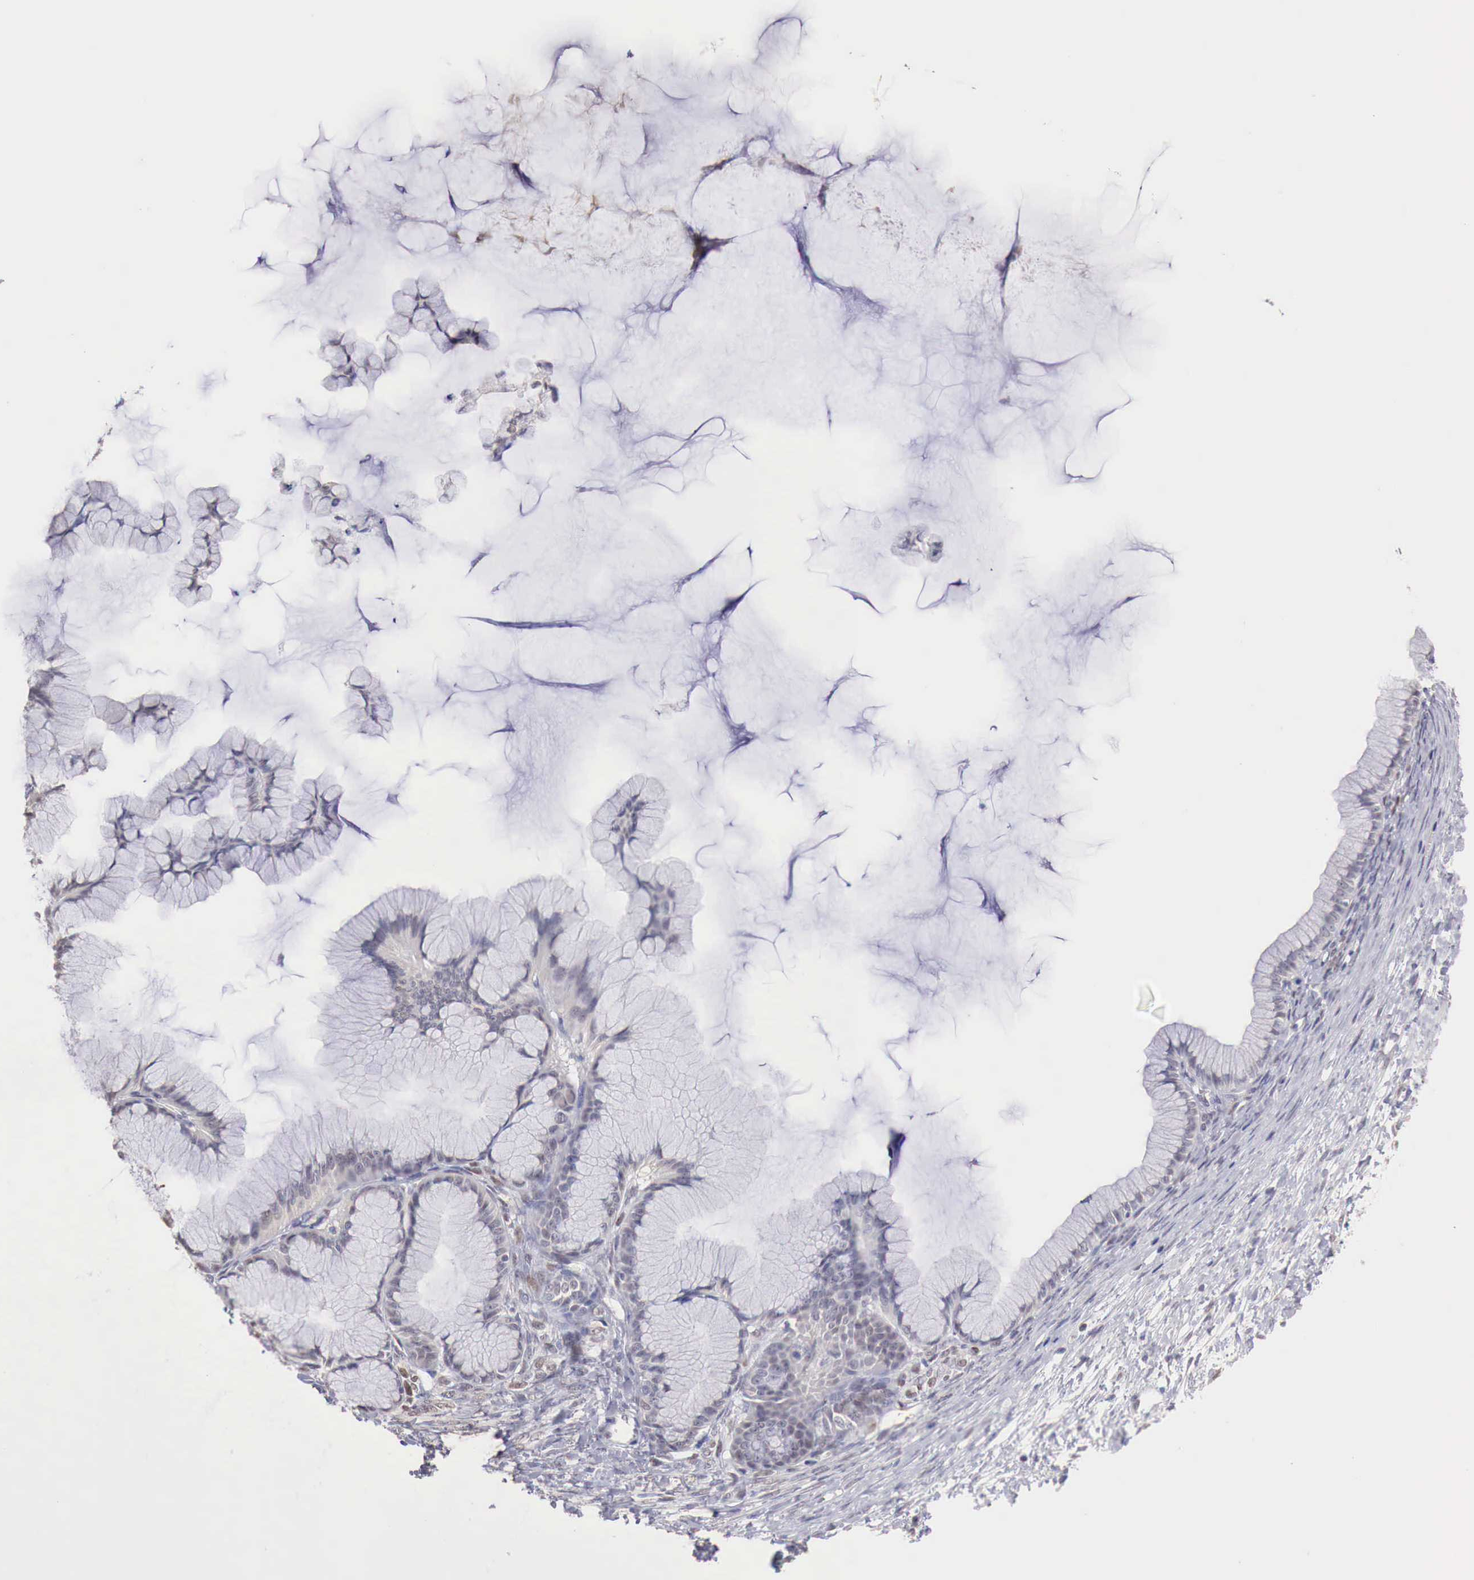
{"staining": {"intensity": "negative", "quantity": "none", "location": "none"}, "tissue": "ovarian cancer", "cell_type": "Tumor cells", "image_type": "cancer", "snomed": [{"axis": "morphology", "description": "Cystadenocarcinoma, mucinous, NOS"}, {"axis": "topography", "description": "Ovary"}], "caption": "Protein analysis of ovarian cancer (mucinous cystadenocarcinoma) exhibits no significant staining in tumor cells.", "gene": "UBA1", "patient": {"sex": "female", "age": 41}}